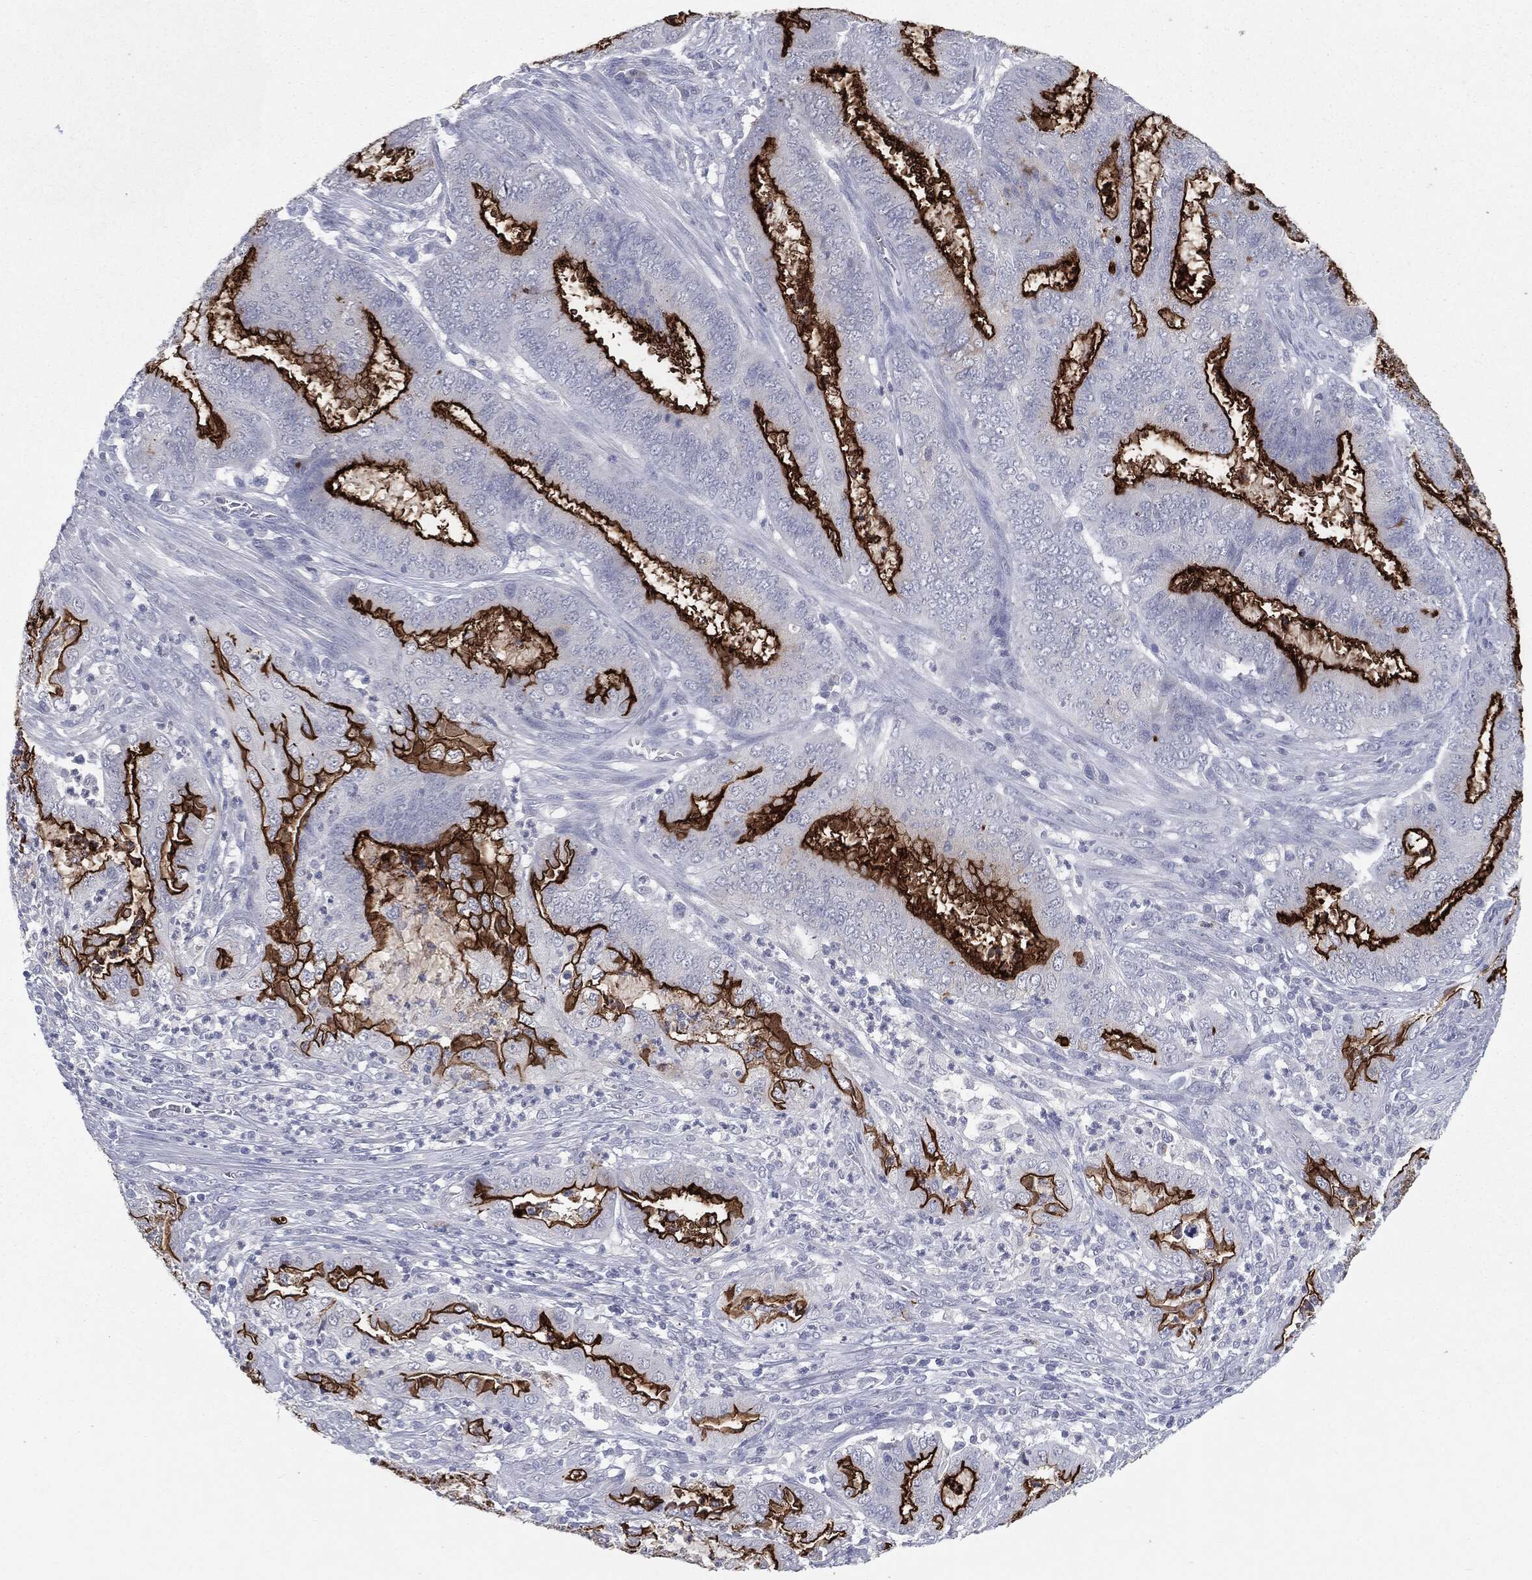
{"staining": {"intensity": "strong", "quantity": "25%-75%", "location": "cytoplasmic/membranous"}, "tissue": "endometrial cancer", "cell_type": "Tumor cells", "image_type": "cancer", "snomed": [{"axis": "morphology", "description": "Adenocarcinoma, NOS"}, {"axis": "topography", "description": "Endometrium"}], "caption": "IHC (DAB) staining of endometrial cancer demonstrates strong cytoplasmic/membranous protein staining in about 25%-75% of tumor cells.", "gene": "MUC1", "patient": {"sex": "female", "age": 51}}